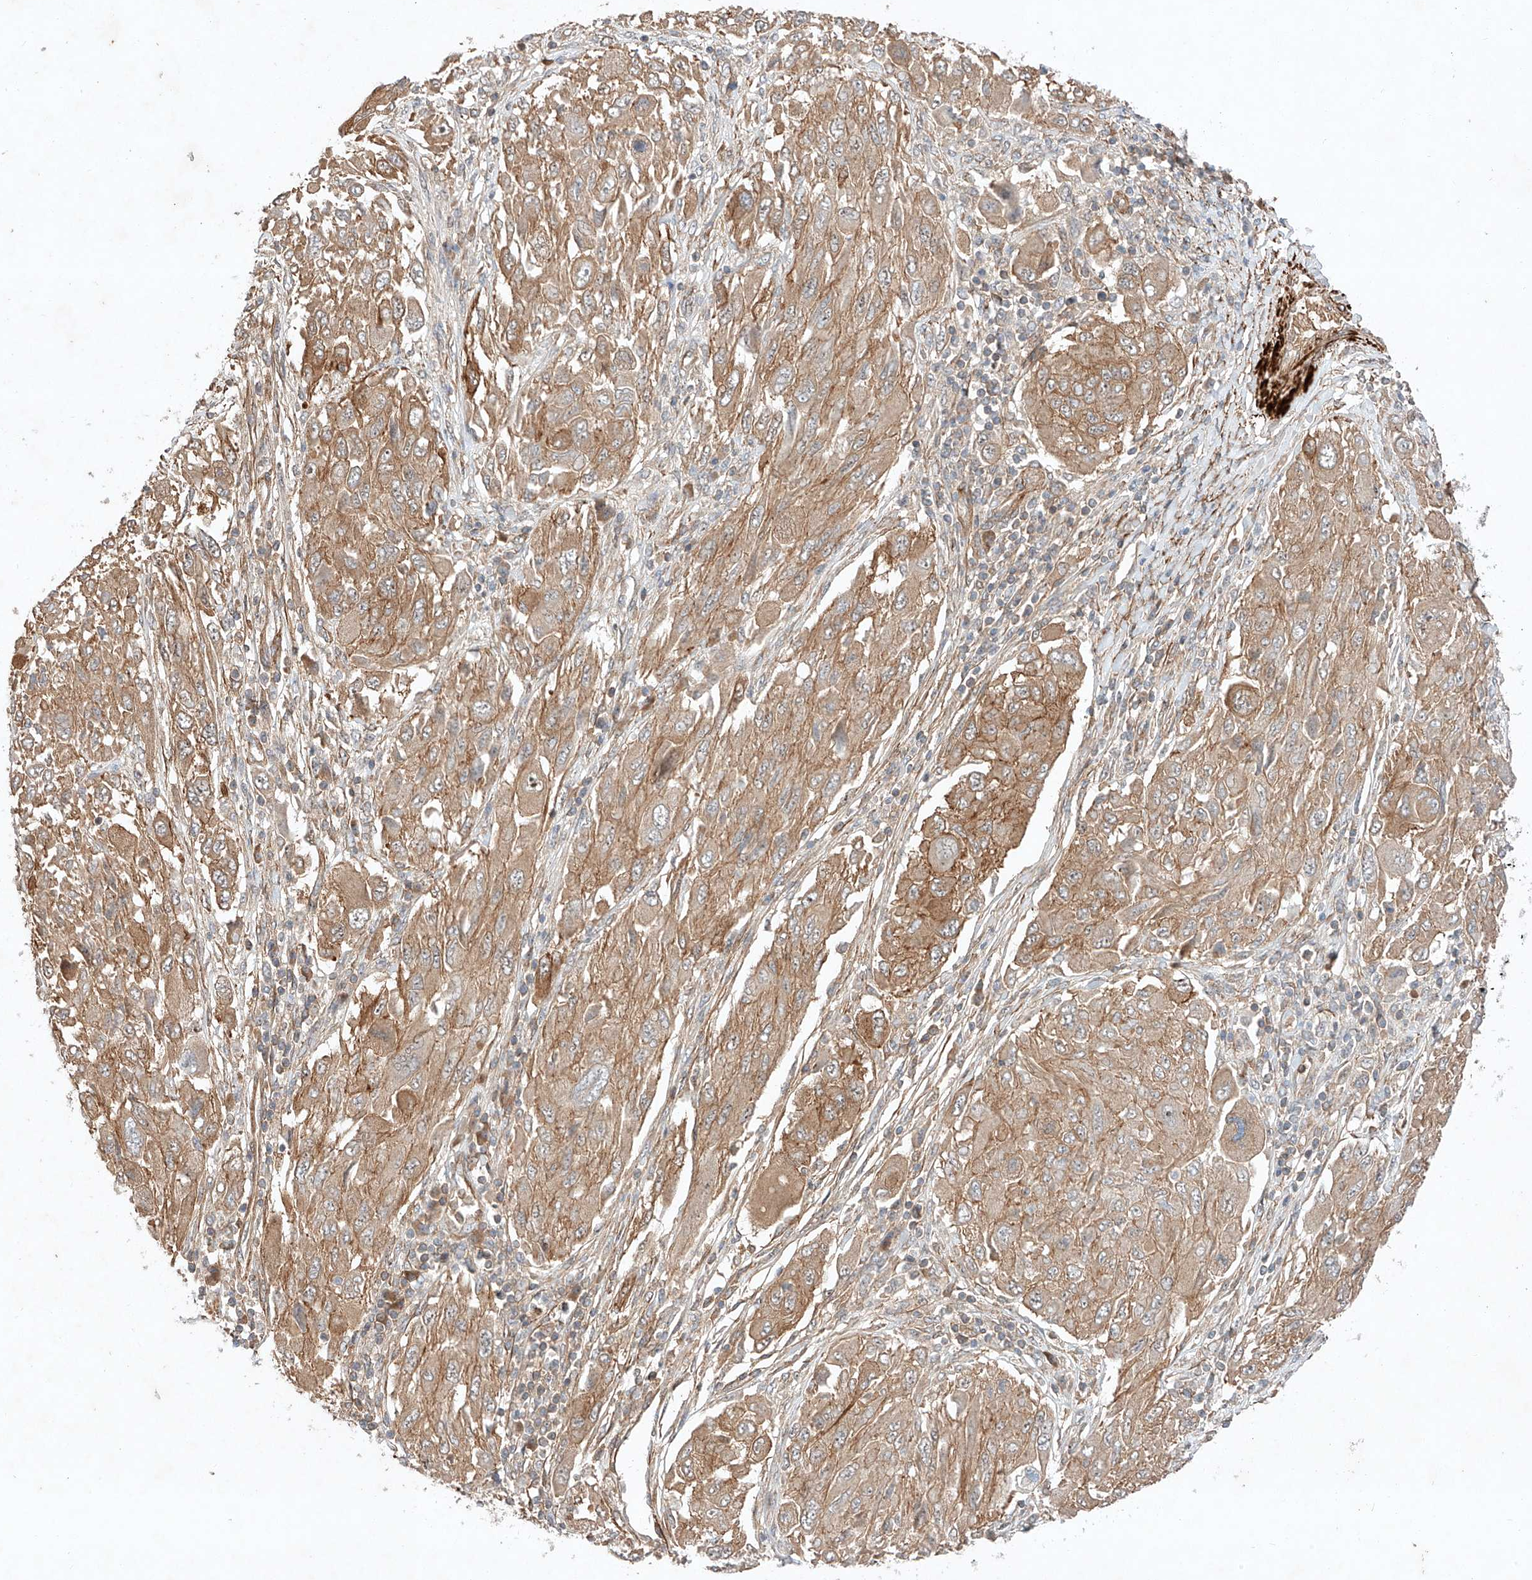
{"staining": {"intensity": "moderate", "quantity": "25%-75%", "location": "cytoplasmic/membranous"}, "tissue": "melanoma", "cell_type": "Tumor cells", "image_type": "cancer", "snomed": [{"axis": "morphology", "description": "Malignant melanoma, NOS"}, {"axis": "topography", "description": "Skin"}], "caption": "This histopathology image shows IHC staining of human melanoma, with medium moderate cytoplasmic/membranous staining in approximately 25%-75% of tumor cells.", "gene": "ARHGAP33", "patient": {"sex": "female", "age": 91}}